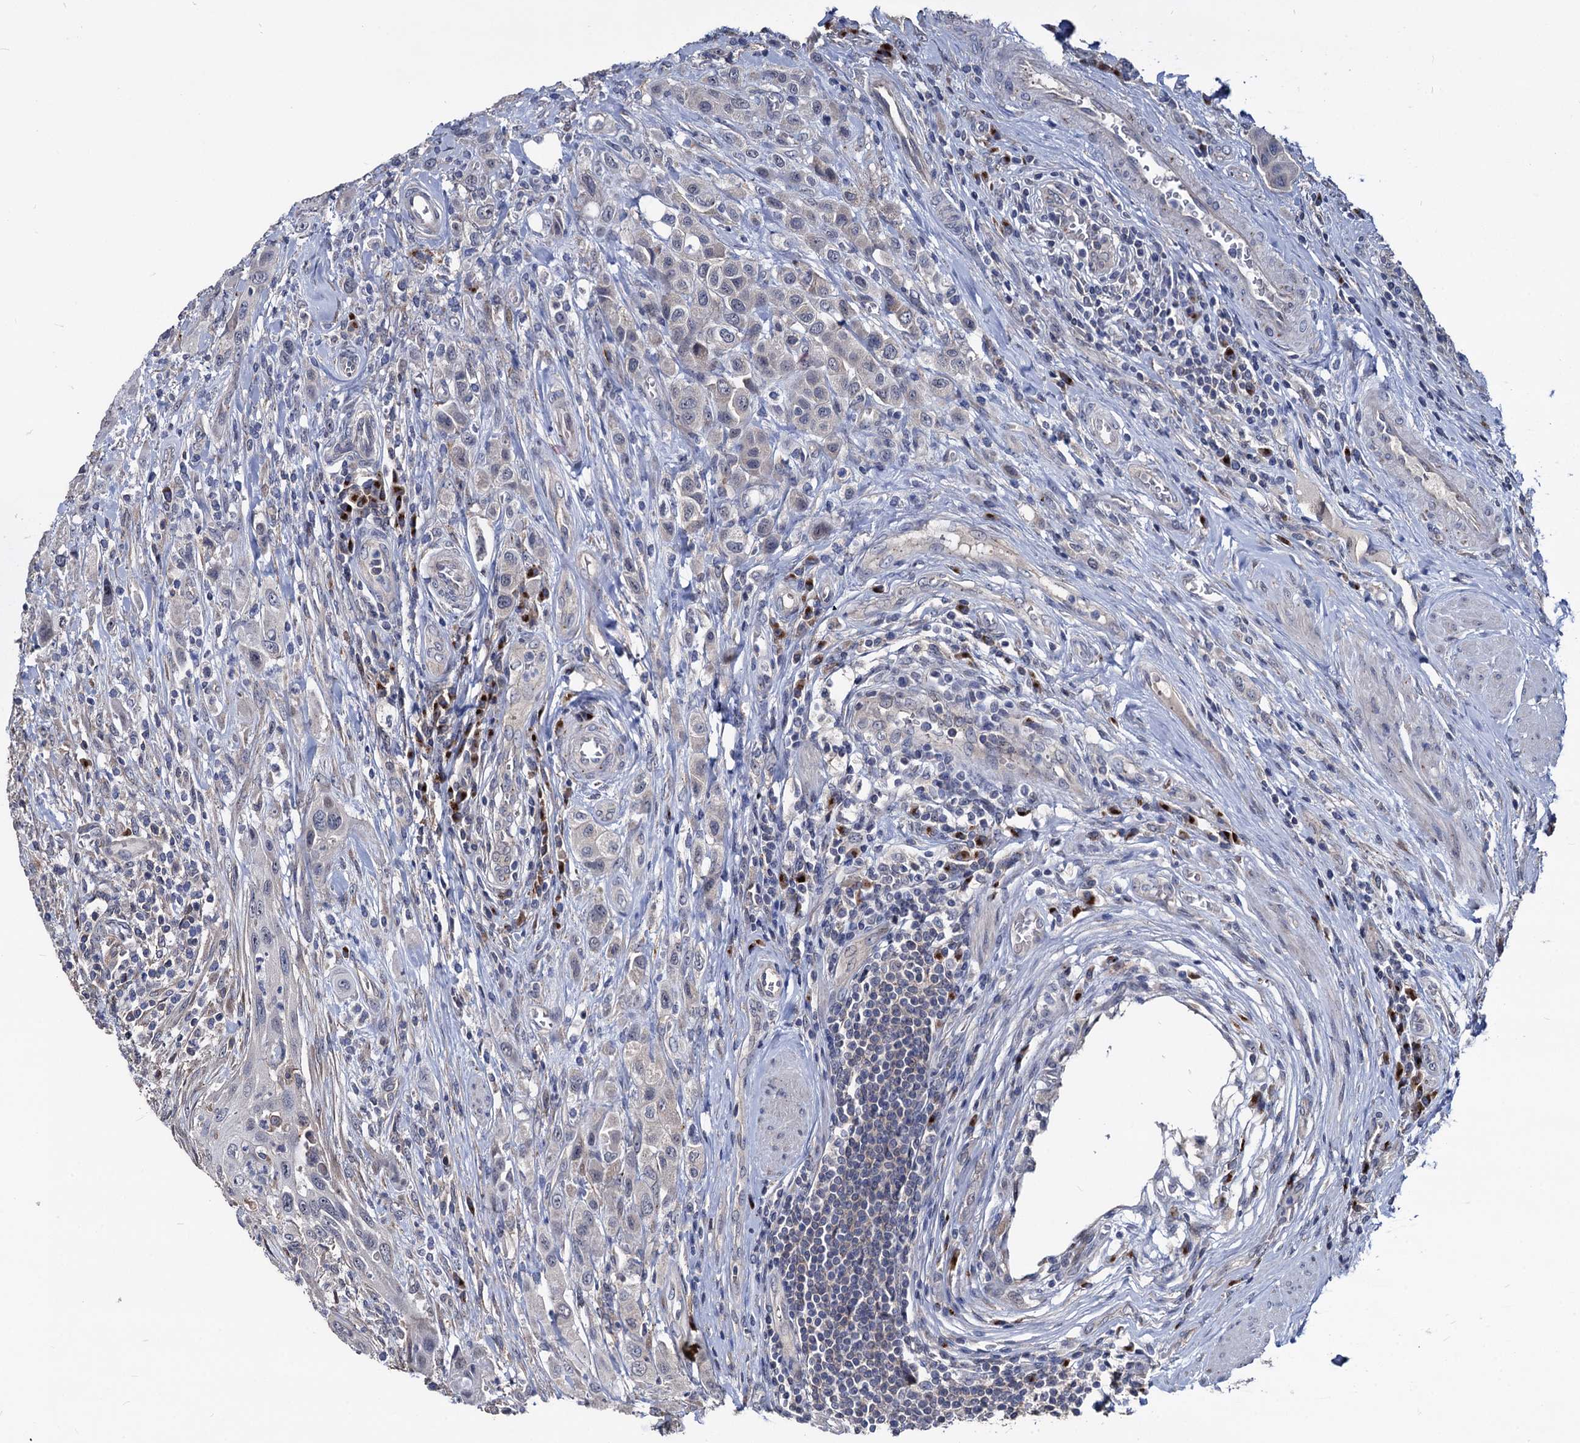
{"staining": {"intensity": "negative", "quantity": "none", "location": "none"}, "tissue": "urothelial cancer", "cell_type": "Tumor cells", "image_type": "cancer", "snomed": [{"axis": "morphology", "description": "Urothelial carcinoma, High grade"}, {"axis": "topography", "description": "Urinary bladder"}], "caption": "Tumor cells are negative for protein expression in human high-grade urothelial carcinoma. (Stains: DAB (3,3'-diaminobenzidine) immunohistochemistry with hematoxylin counter stain, Microscopy: brightfield microscopy at high magnification).", "gene": "SMAGP", "patient": {"sex": "male", "age": 50}}